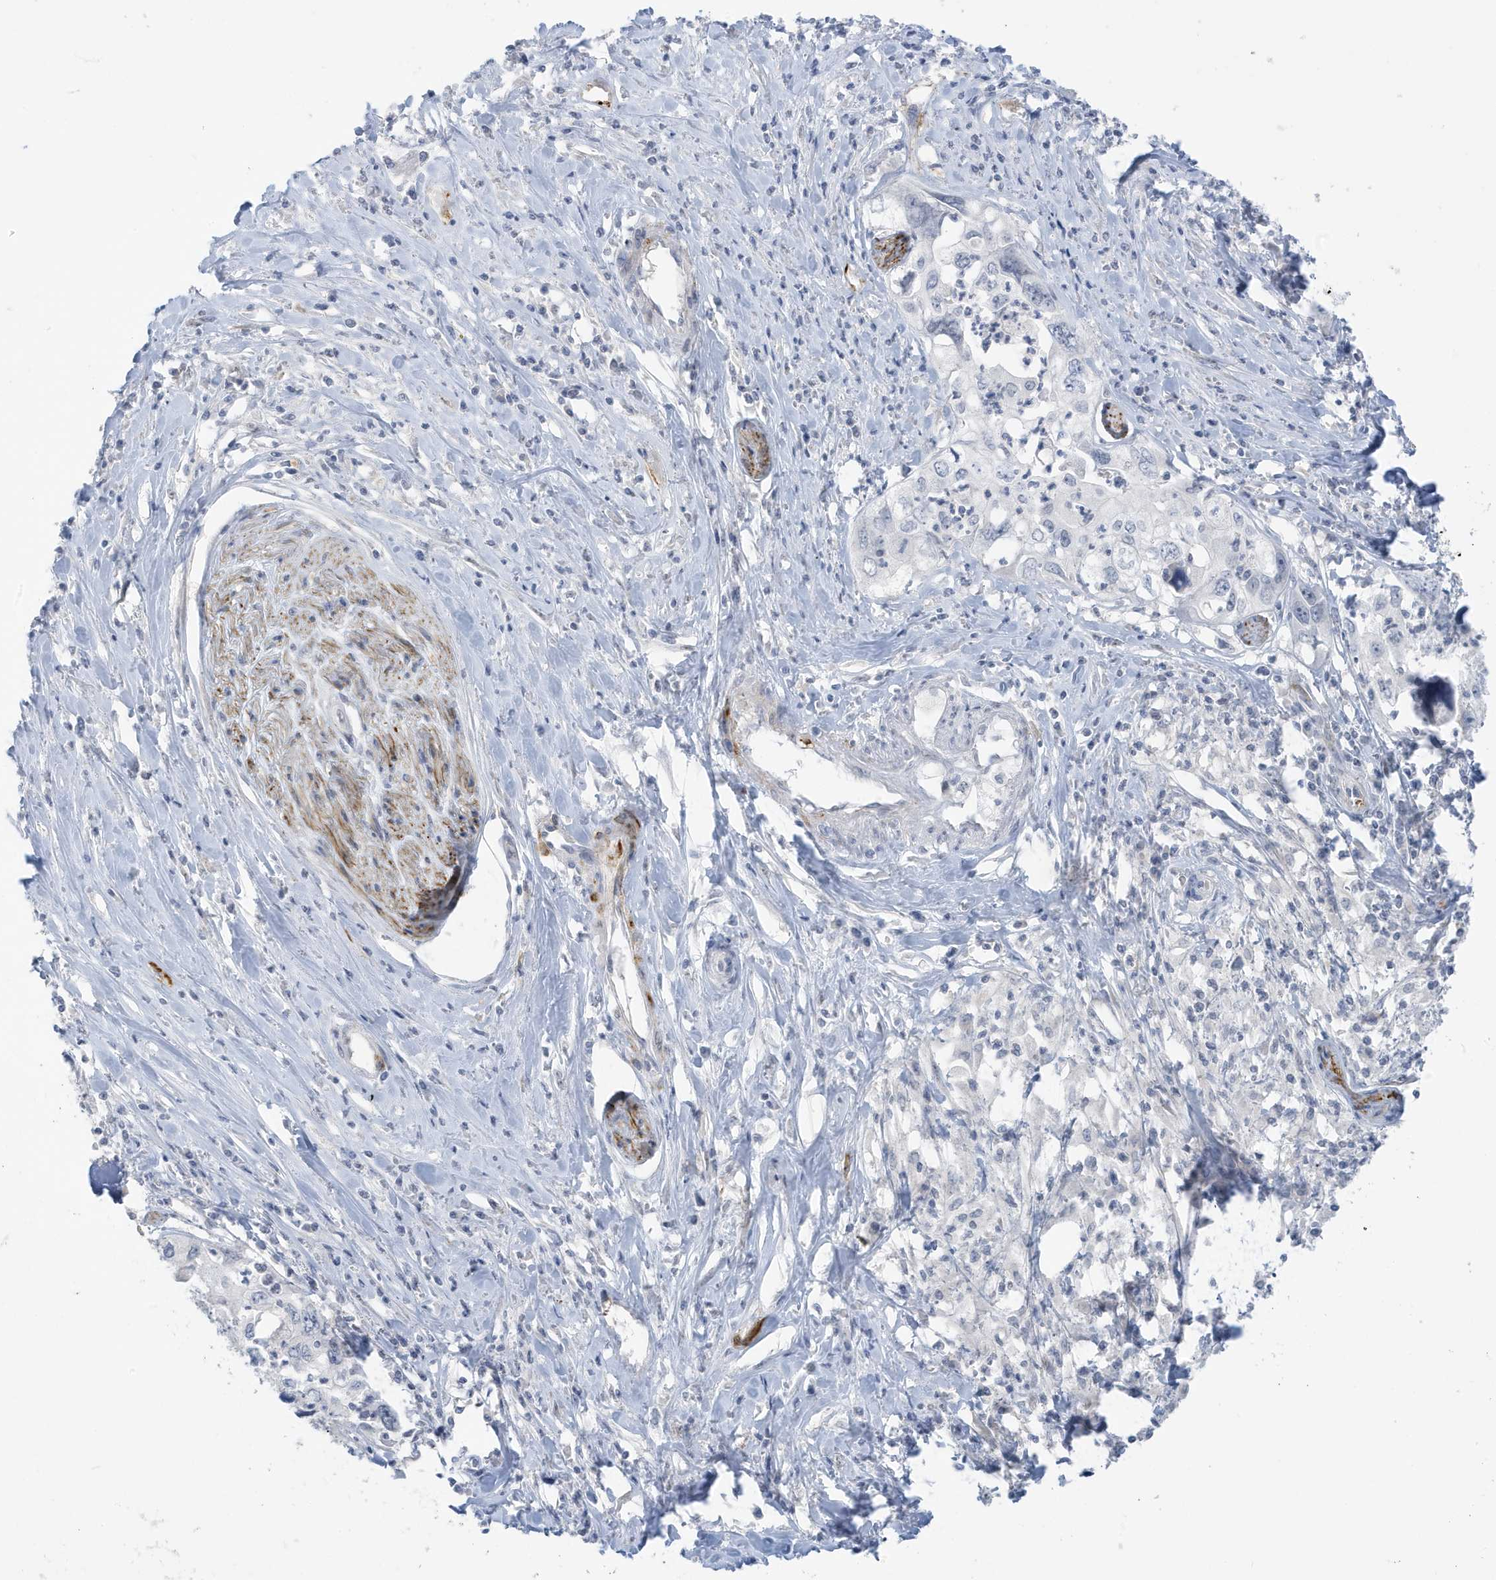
{"staining": {"intensity": "negative", "quantity": "none", "location": "none"}, "tissue": "cervical cancer", "cell_type": "Tumor cells", "image_type": "cancer", "snomed": [{"axis": "morphology", "description": "Squamous cell carcinoma, NOS"}, {"axis": "topography", "description": "Cervix"}], "caption": "Tumor cells are negative for protein expression in human cervical cancer (squamous cell carcinoma).", "gene": "PERM1", "patient": {"sex": "female", "age": 31}}